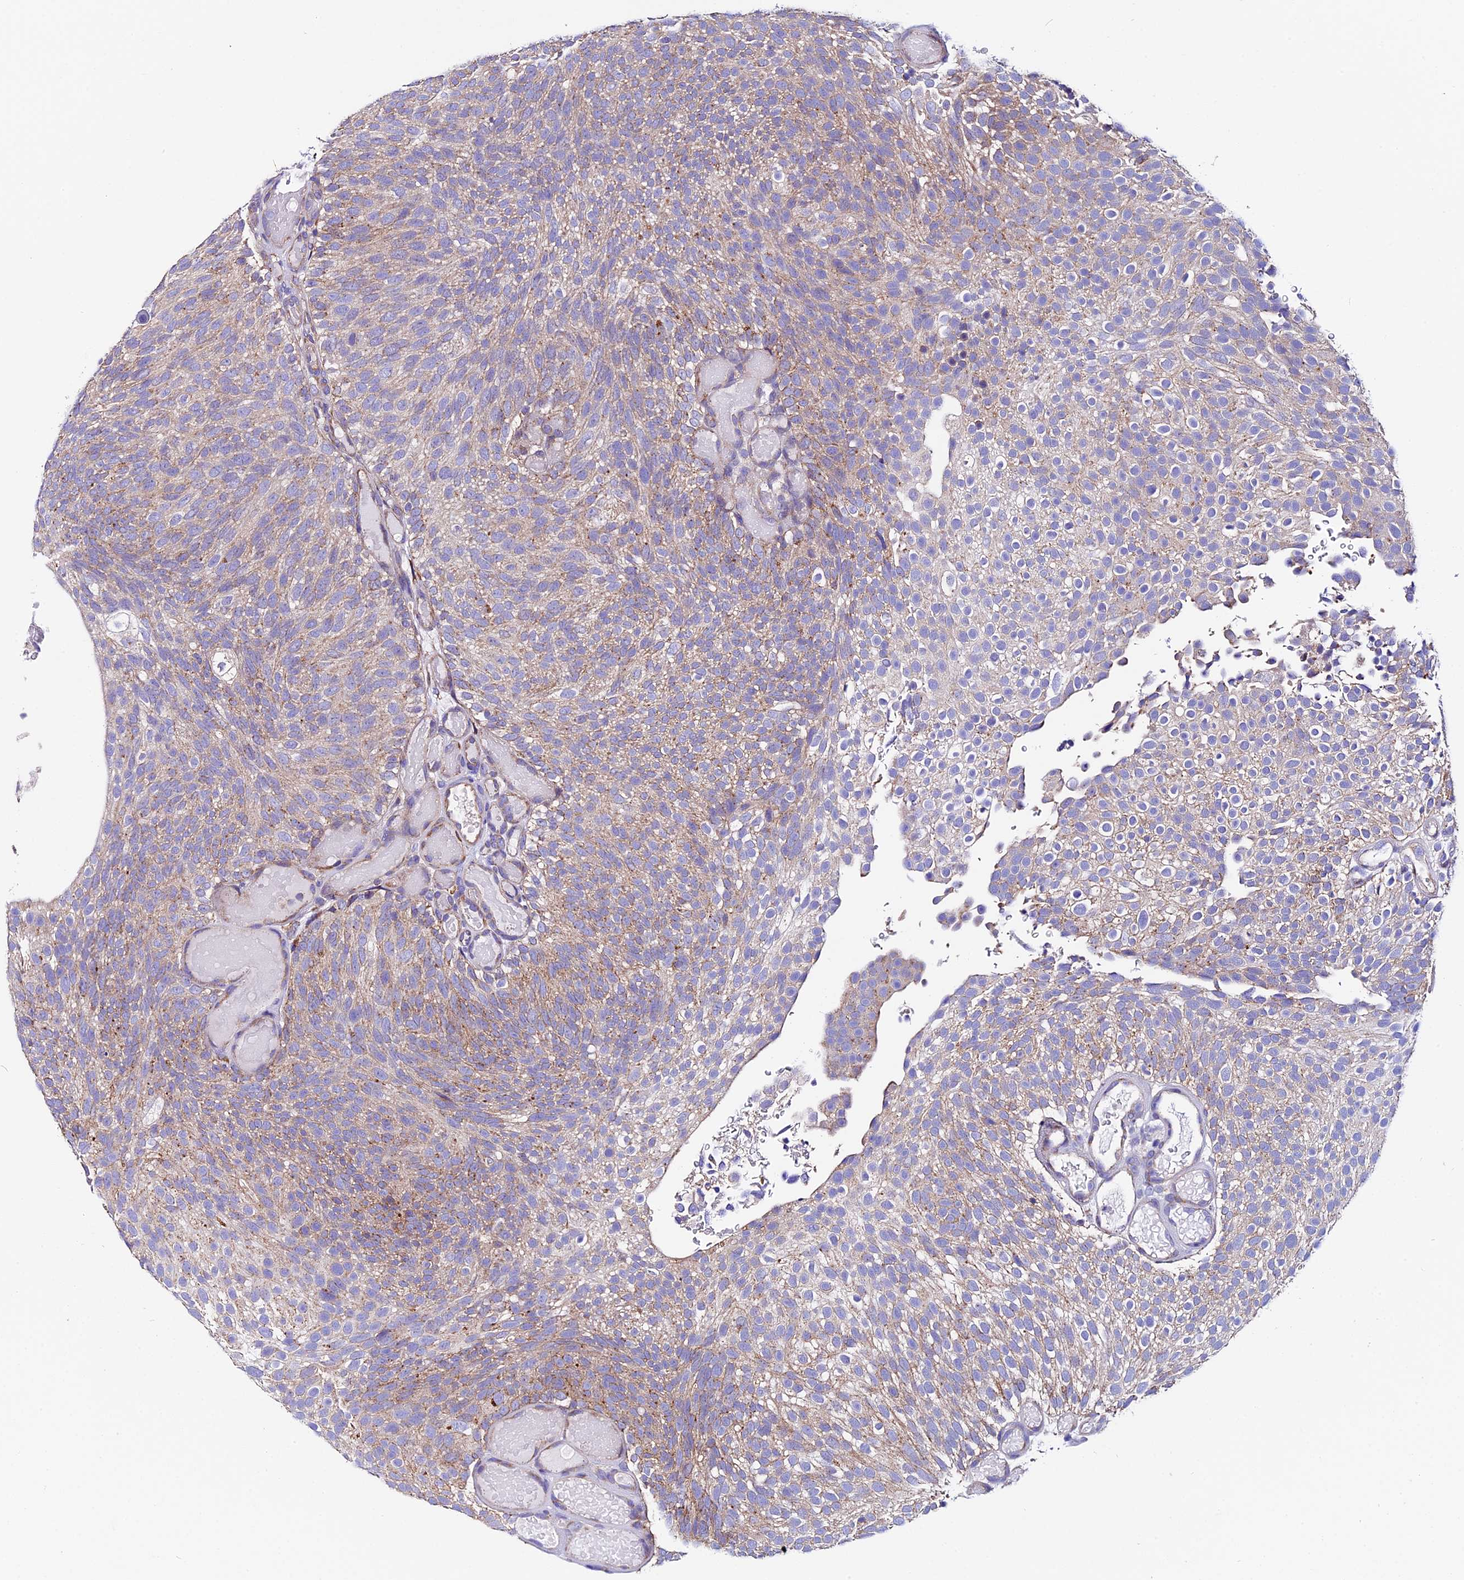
{"staining": {"intensity": "weak", "quantity": ">75%", "location": "cytoplasmic/membranous"}, "tissue": "urothelial cancer", "cell_type": "Tumor cells", "image_type": "cancer", "snomed": [{"axis": "morphology", "description": "Urothelial carcinoma, Low grade"}, {"axis": "topography", "description": "Urinary bladder"}], "caption": "There is low levels of weak cytoplasmic/membranous staining in tumor cells of urothelial cancer, as demonstrated by immunohistochemical staining (brown color).", "gene": "COMTD1", "patient": {"sex": "male", "age": 78}}